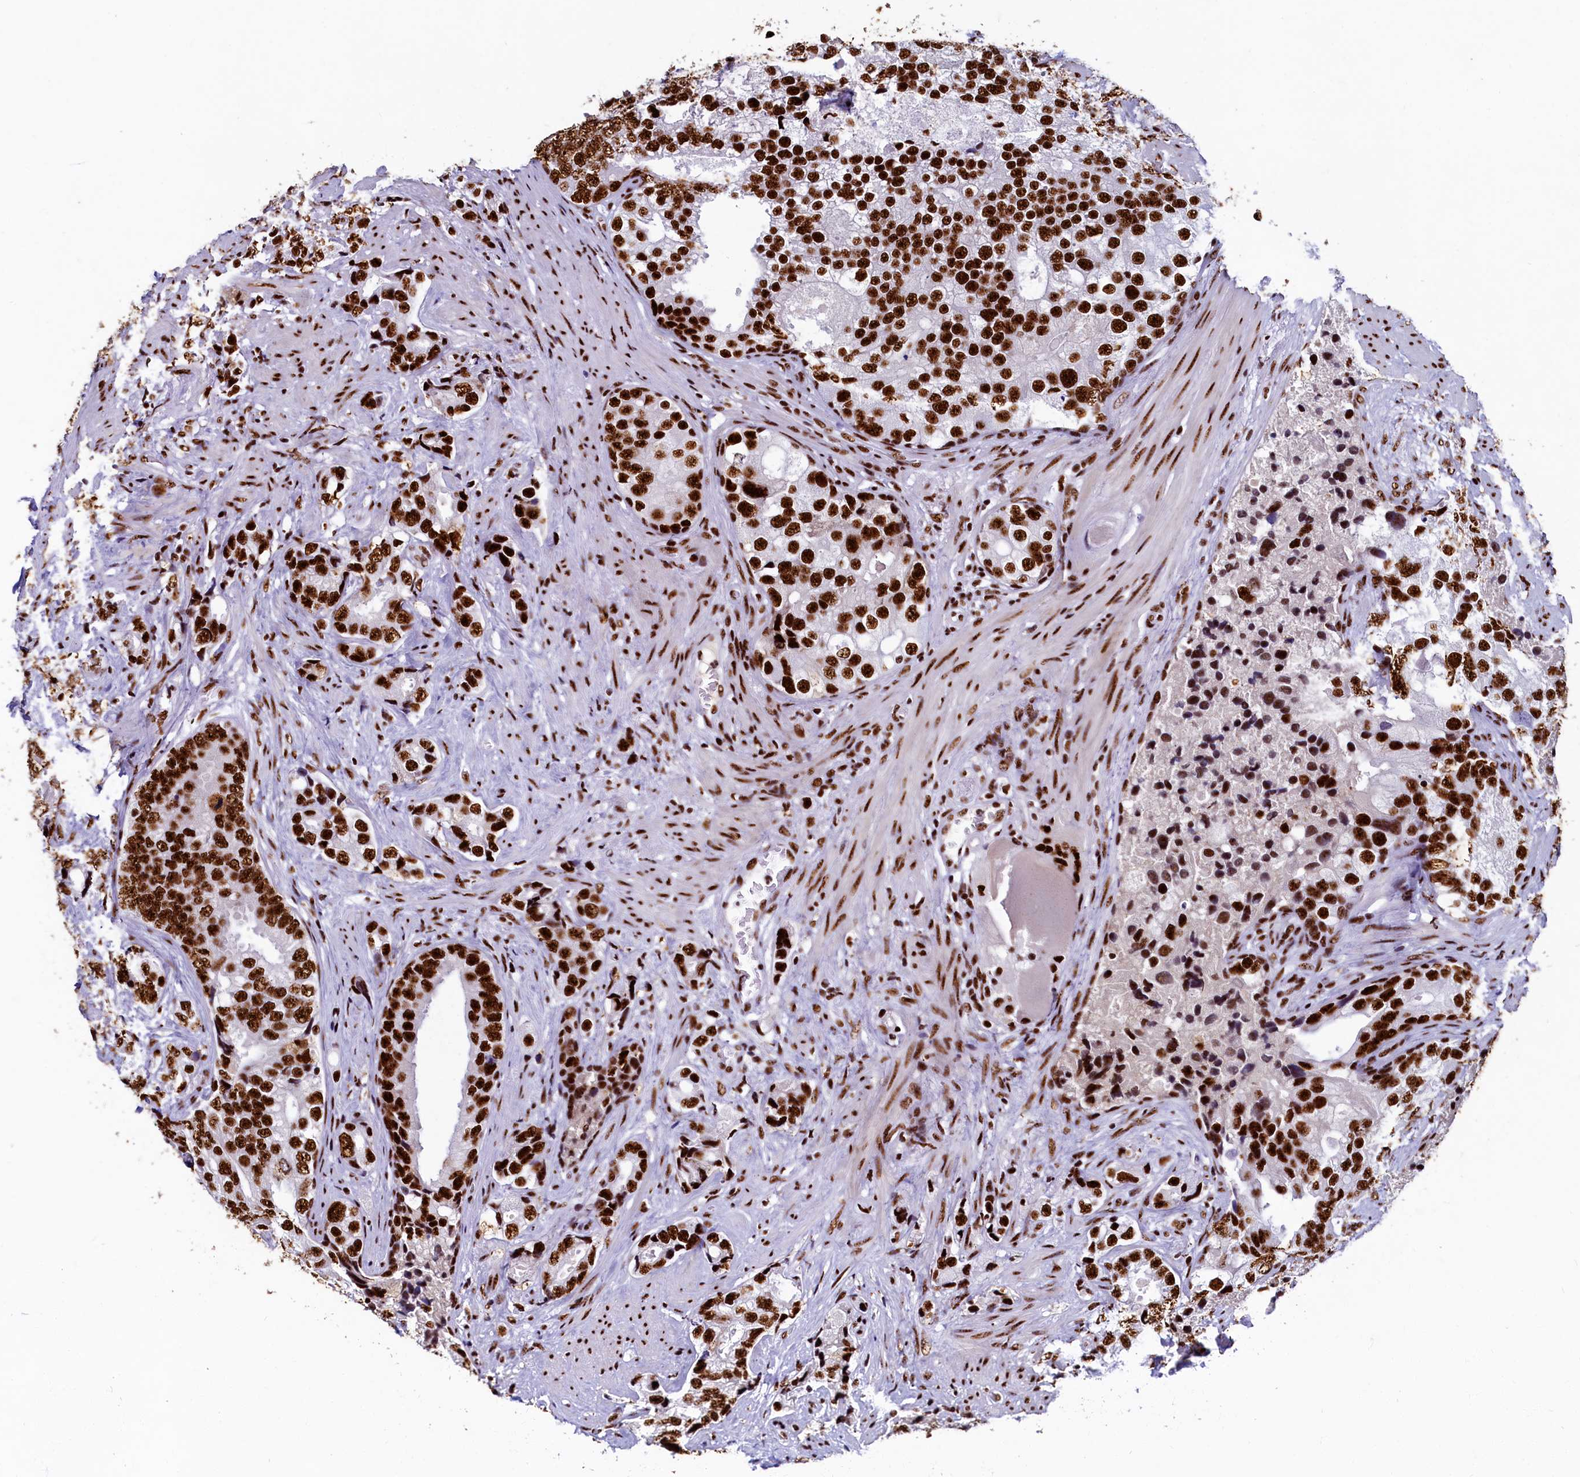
{"staining": {"intensity": "strong", "quantity": ">75%", "location": "nuclear"}, "tissue": "prostate cancer", "cell_type": "Tumor cells", "image_type": "cancer", "snomed": [{"axis": "morphology", "description": "Adenocarcinoma, High grade"}, {"axis": "topography", "description": "Prostate"}], "caption": "Immunohistochemical staining of human prostate cancer displays strong nuclear protein expression in about >75% of tumor cells.", "gene": "SRRM2", "patient": {"sex": "male", "age": 75}}